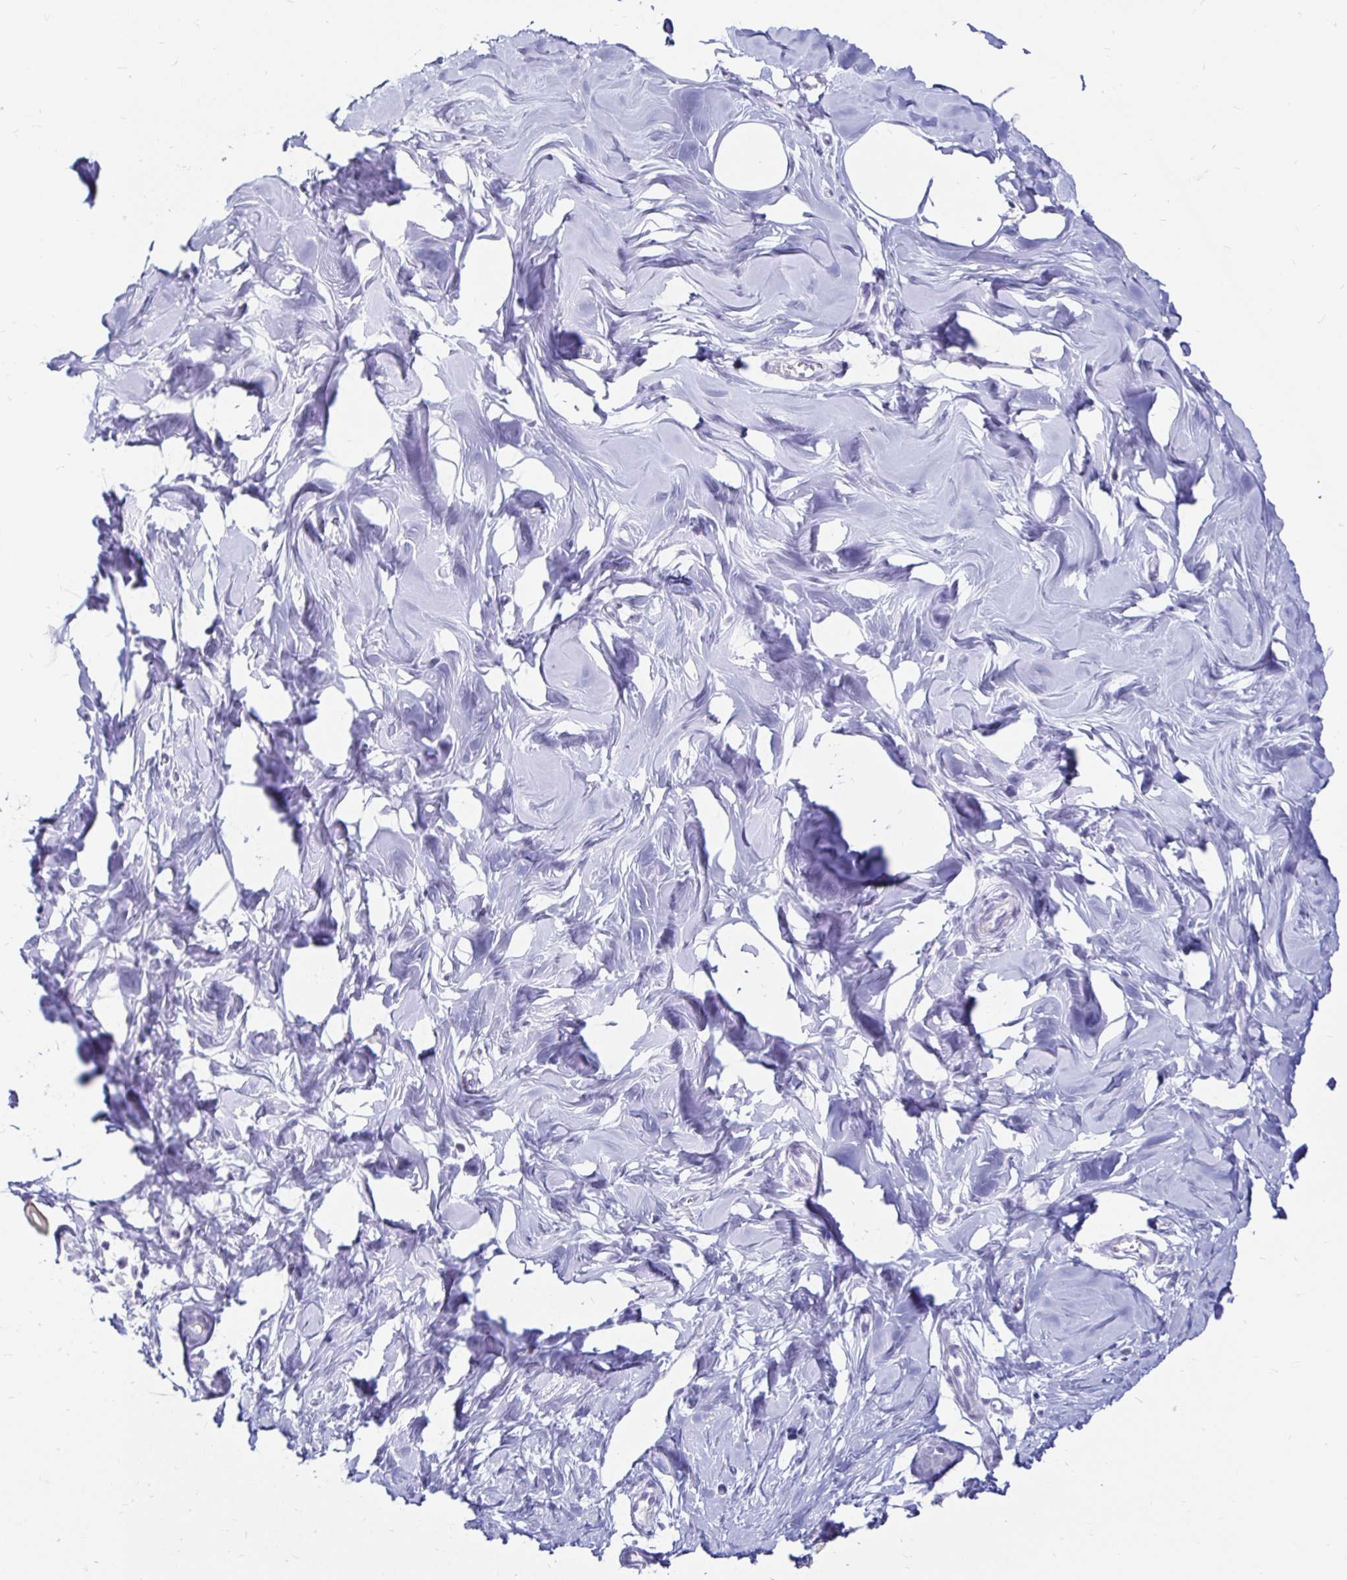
{"staining": {"intensity": "negative", "quantity": "none", "location": "none"}, "tissue": "breast", "cell_type": "Adipocytes", "image_type": "normal", "snomed": [{"axis": "morphology", "description": "Normal tissue, NOS"}, {"axis": "topography", "description": "Breast"}], "caption": "Immunohistochemical staining of benign human breast shows no significant positivity in adipocytes. (Immunohistochemistry (ihc), brightfield microscopy, high magnification).", "gene": "TIMP1", "patient": {"sex": "female", "age": 27}}